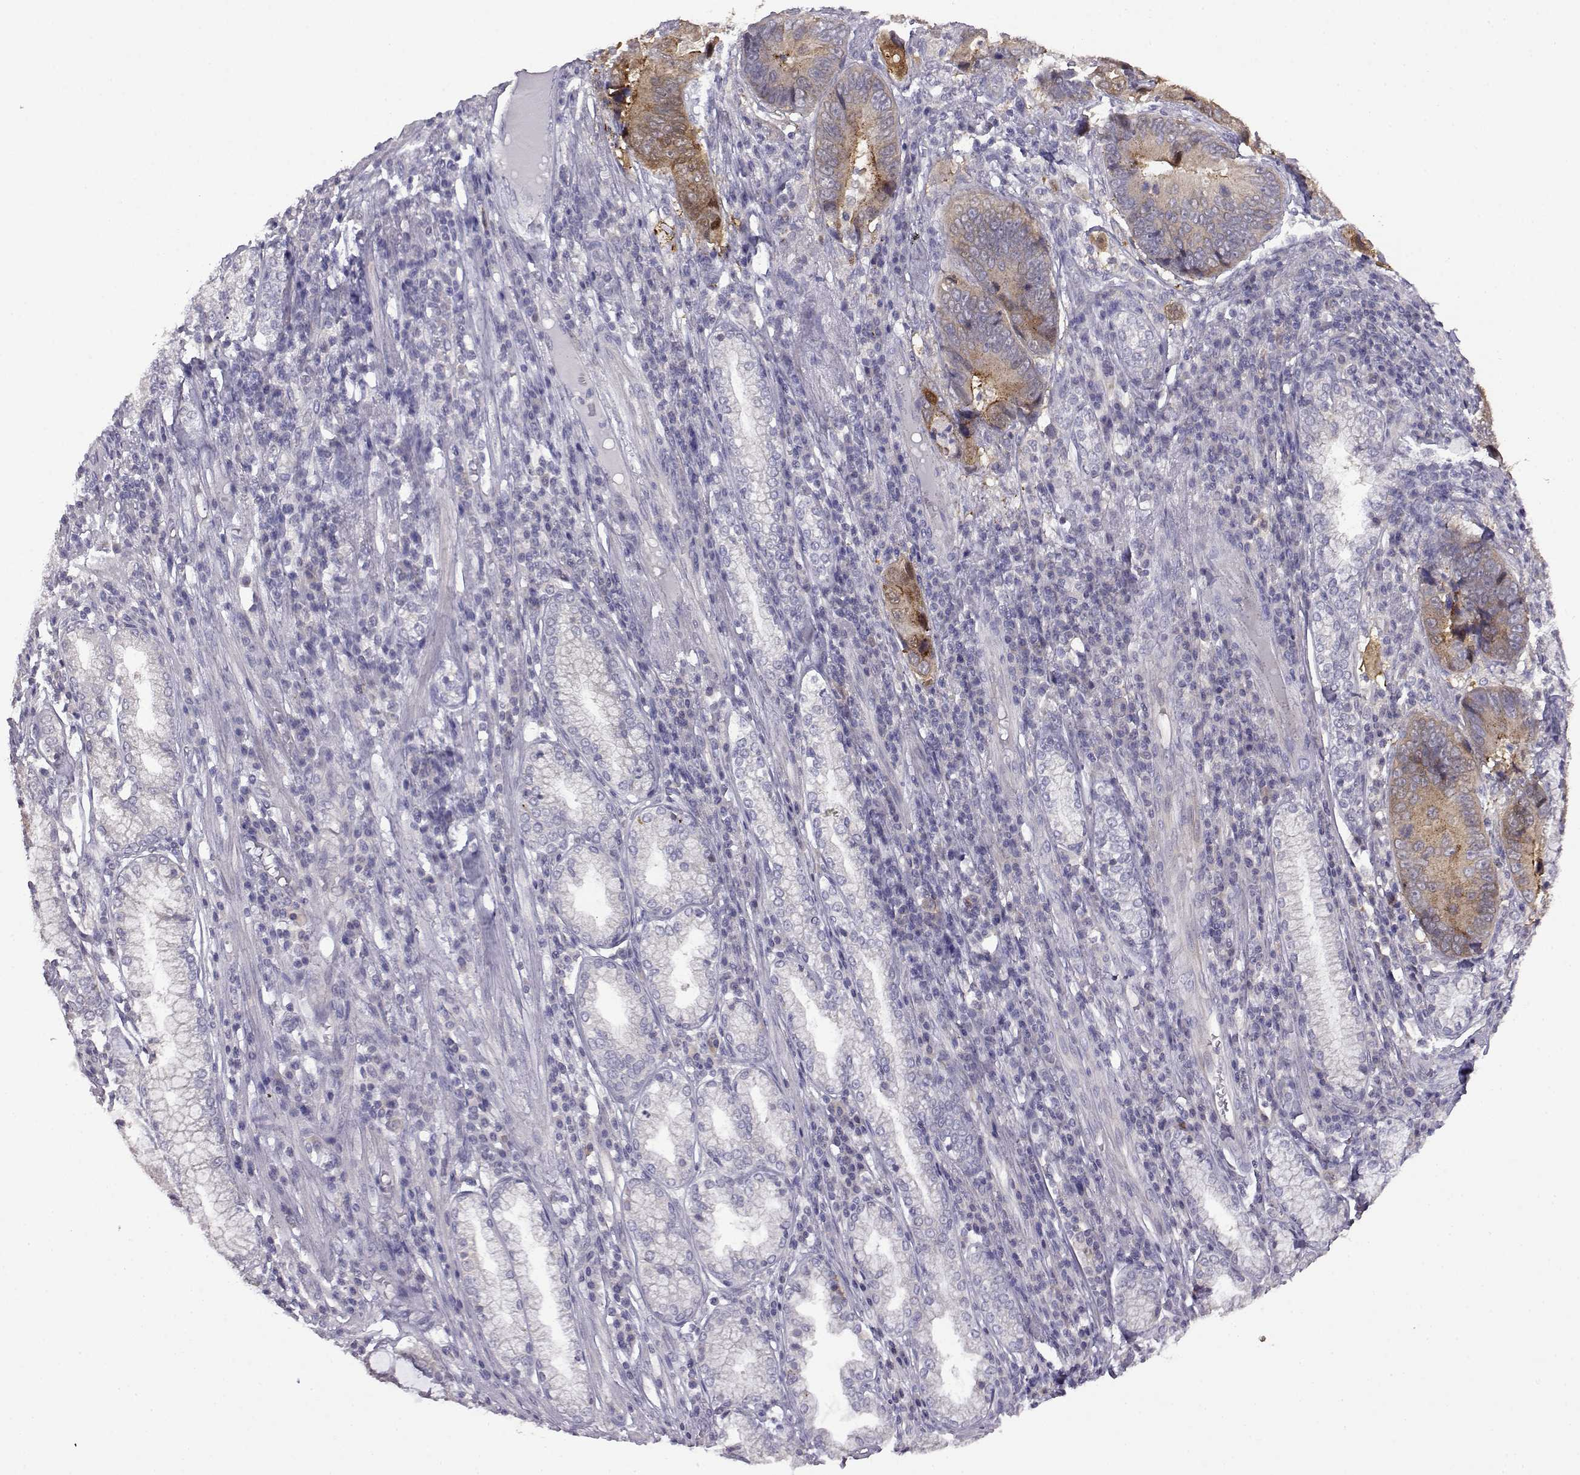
{"staining": {"intensity": "moderate", "quantity": "25%-75%", "location": "cytoplasmic/membranous"}, "tissue": "stomach cancer", "cell_type": "Tumor cells", "image_type": "cancer", "snomed": [{"axis": "morphology", "description": "Adenocarcinoma, NOS"}, {"axis": "topography", "description": "Stomach"}], "caption": "Human adenocarcinoma (stomach) stained with a brown dye exhibits moderate cytoplasmic/membranous positive positivity in about 25%-75% of tumor cells.", "gene": "VGF", "patient": {"sex": "male", "age": 84}}